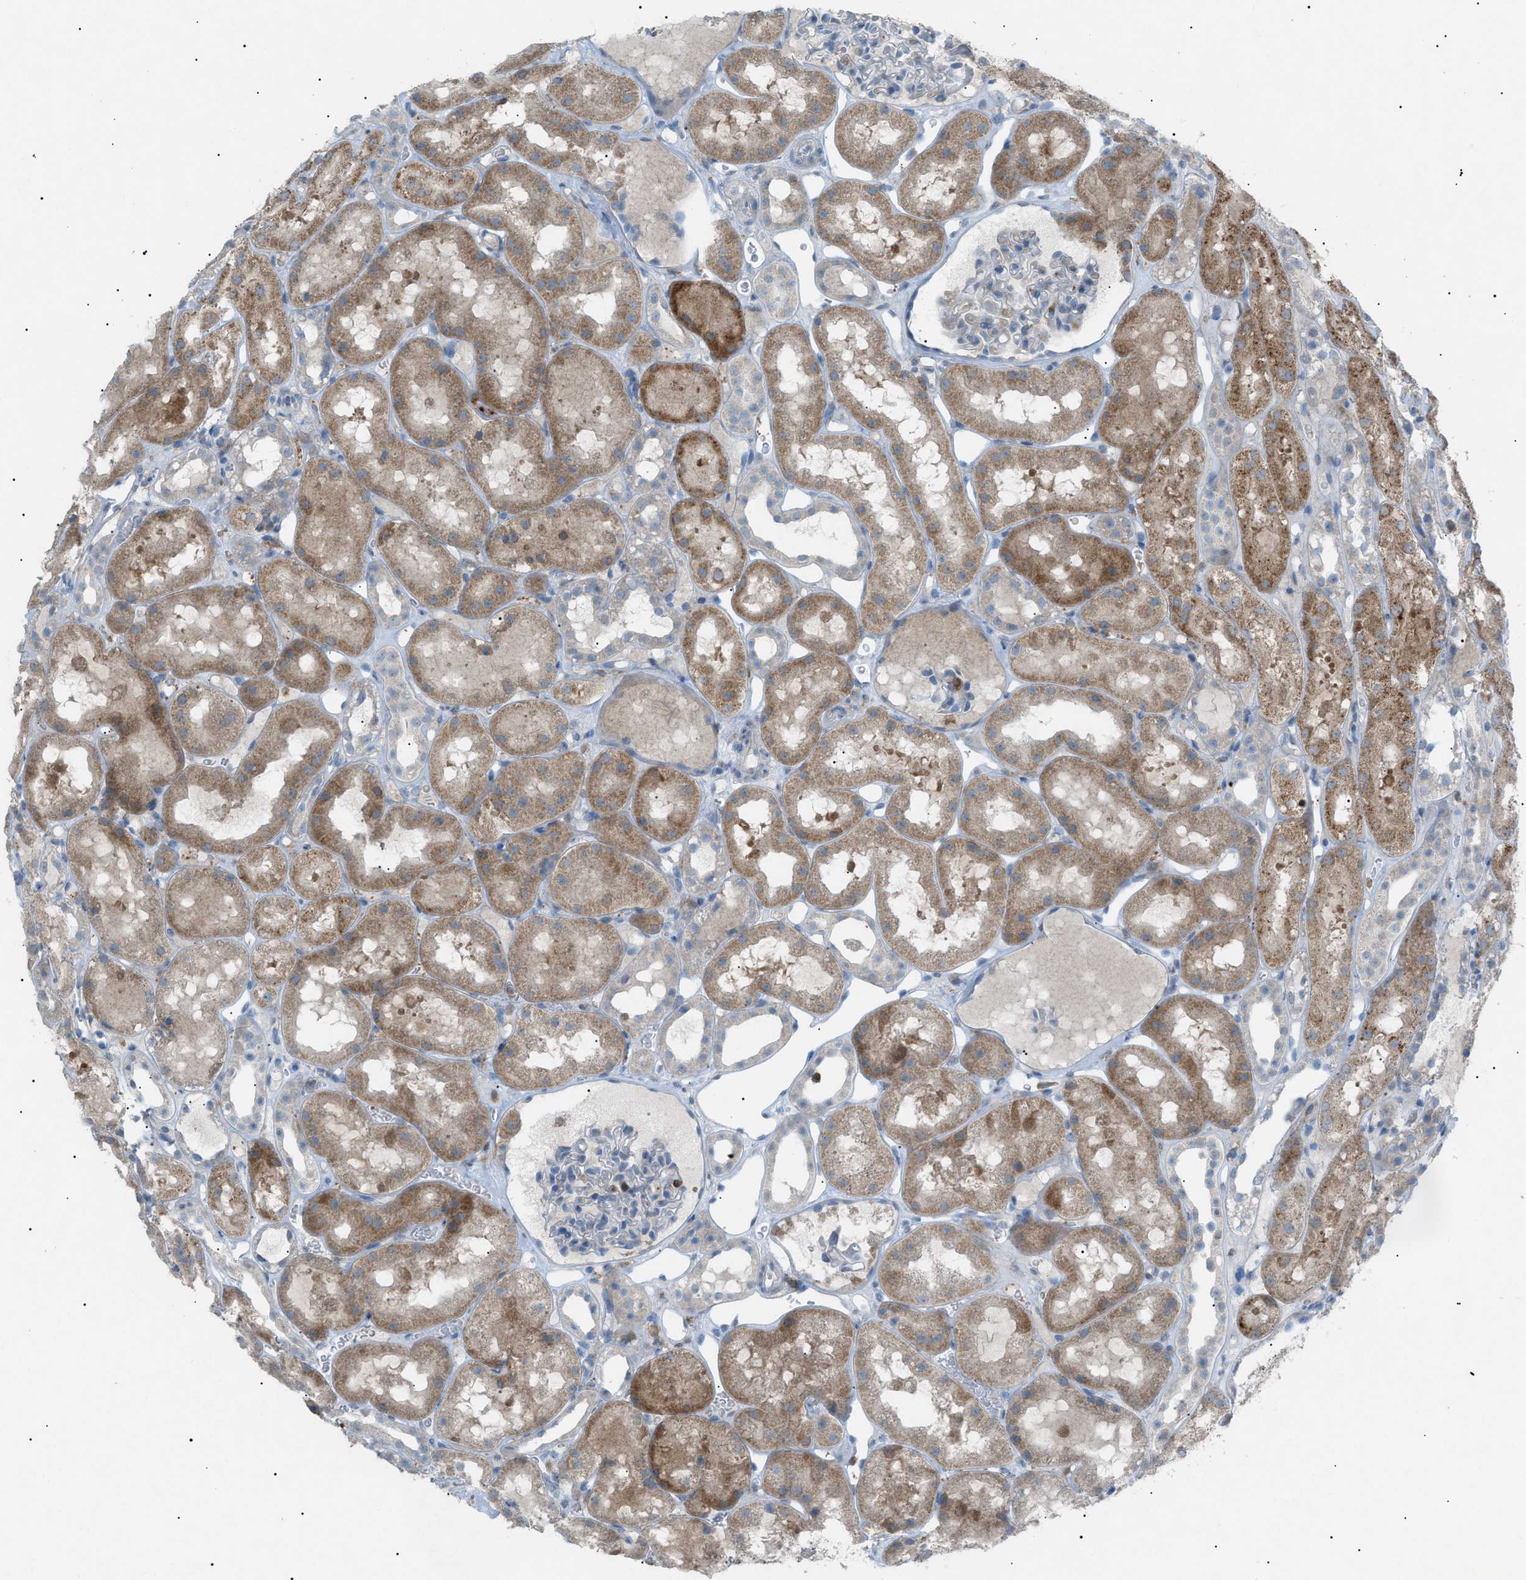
{"staining": {"intensity": "negative", "quantity": "none", "location": "none"}, "tissue": "kidney", "cell_type": "Cells in glomeruli", "image_type": "normal", "snomed": [{"axis": "morphology", "description": "Normal tissue, NOS"}, {"axis": "topography", "description": "Kidney"}, {"axis": "topography", "description": "Urinary bladder"}], "caption": "Micrograph shows no significant protein staining in cells in glomeruli of benign kidney. (DAB IHC, high magnification).", "gene": "BTK", "patient": {"sex": "male", "age": 16}}